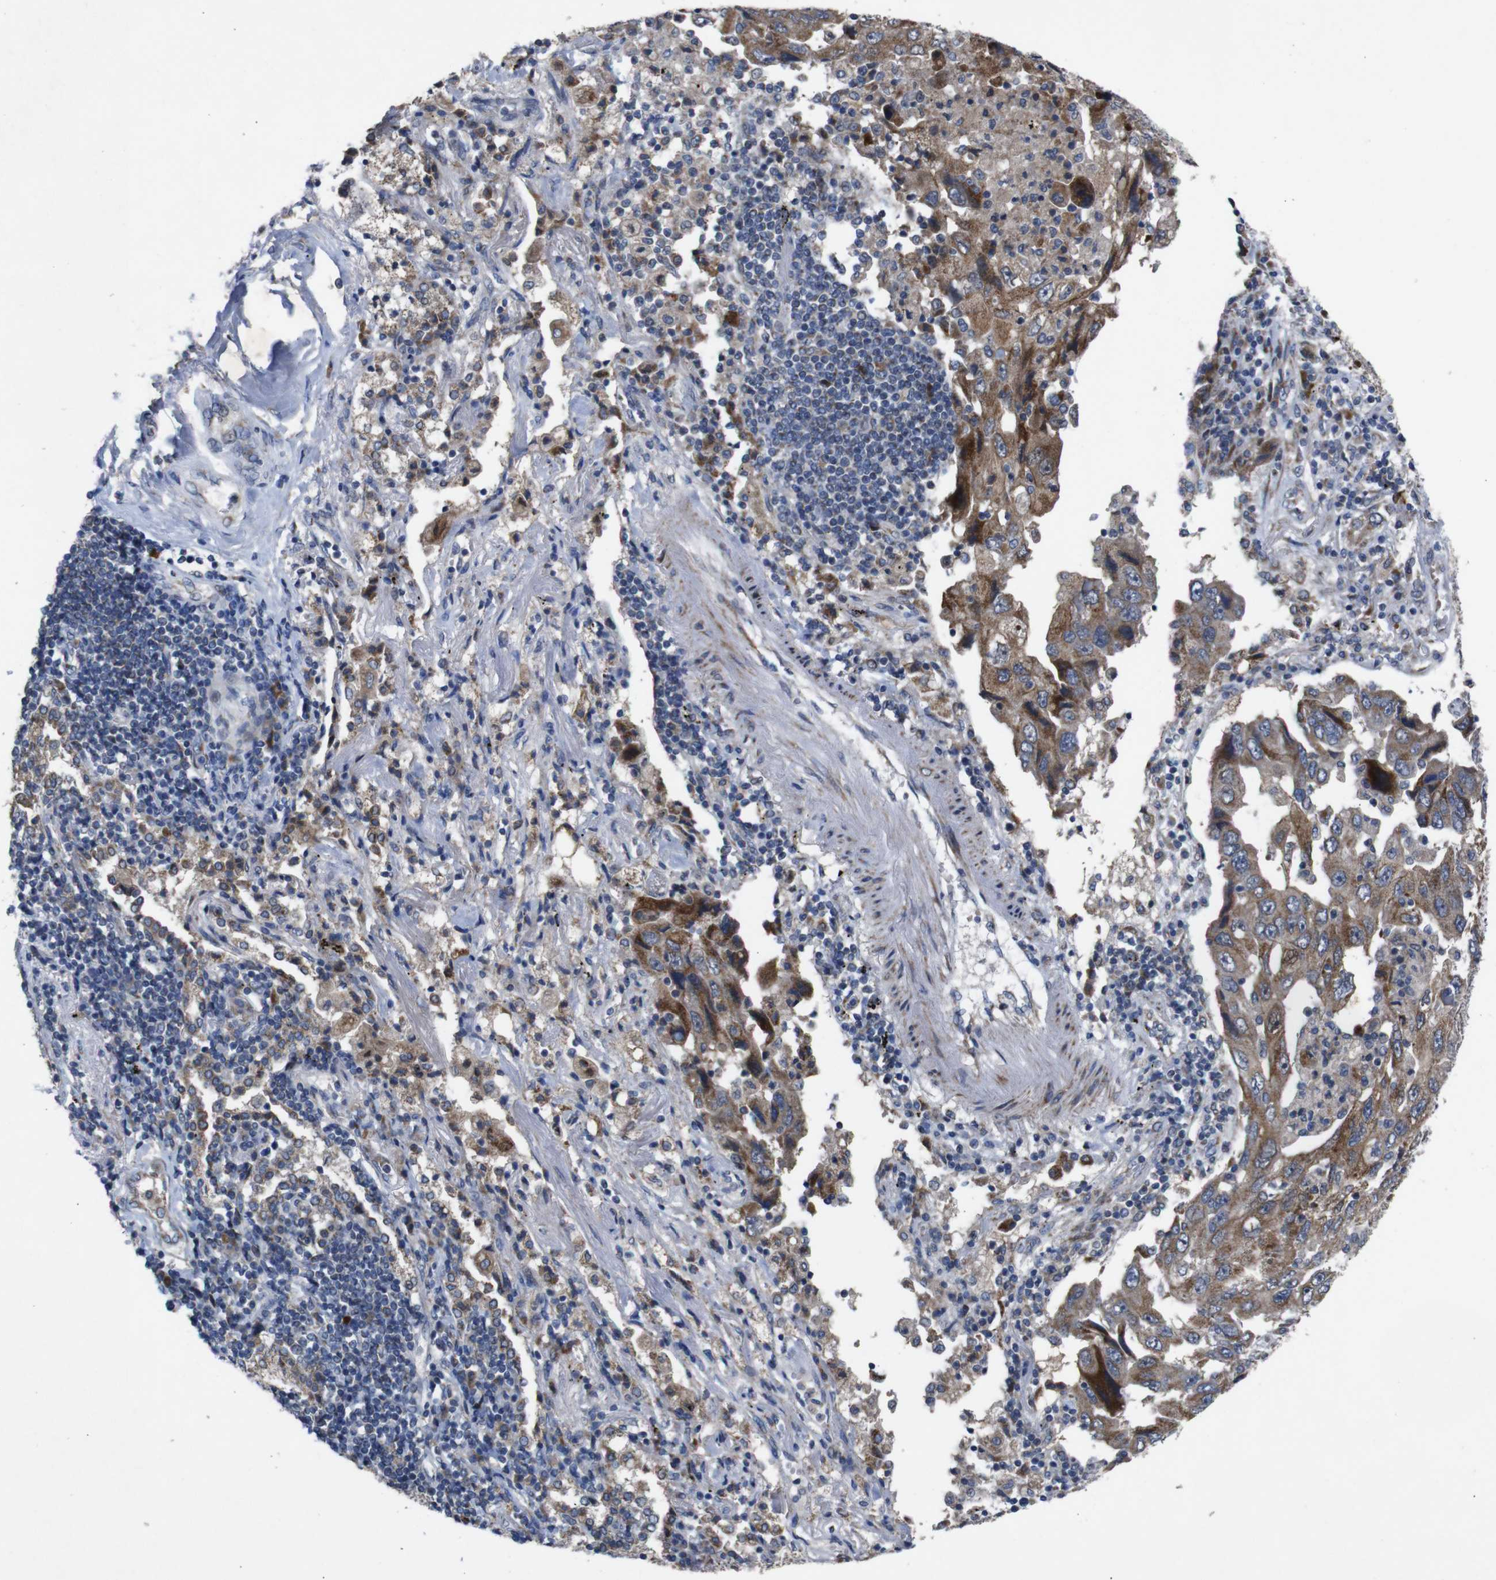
{"staining": {"intensity": "moderate", "quantity": ">75%", "location": "cytoplasmic/membranous"}, "tissue": "lung cancer", "cell_type": "Tumor cells", "image_type": "cancer", "snomed": [{"axis": "morphology", "description": "Adenocarcinoma, NOS"}, {"axis": "topography", "description": "Lung"}], "caption": "Tumor cells demonstrate moderate cytoplasmic/membranous staining in about >75% of cells in lung cancer (adenocarcinoma).", "gene": "CHST10", "patient": {"sex": "female", "age": 65}}